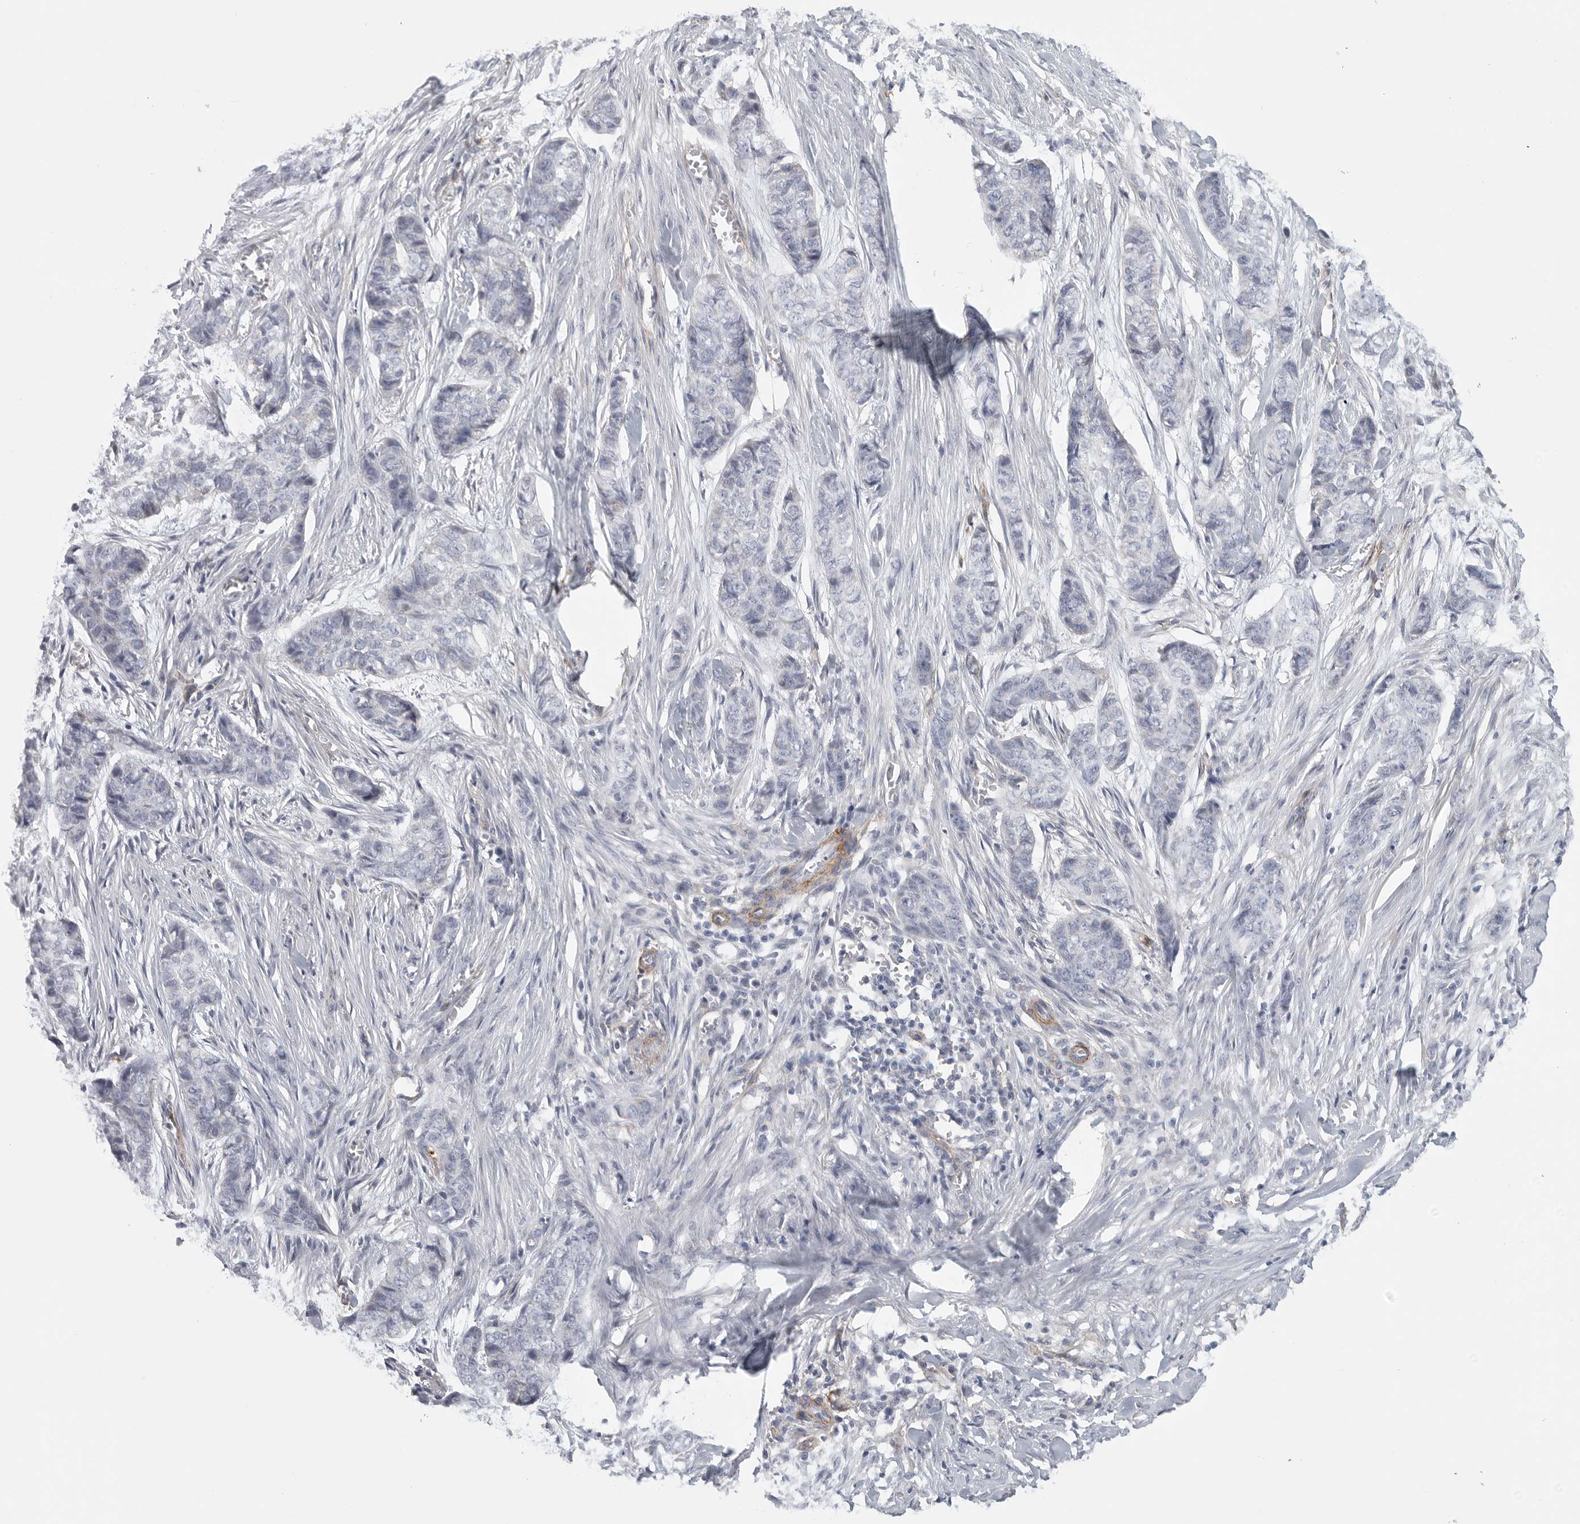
{"staining": {"intensity": "negative", "quantity": "none", "location": "none"}, "tissue": "skin cancer", "cell_type": "Tumor cells", "image_type": "cancer", "snomed": [{"axis": "morphology", "description": "Basal cell carcinoma"}, {"axis": "topography", "description": "Skin"}], "caption": "DAB immunohistochemical staining of basal cell carcinoma (skin) displays no significant positivity in tumor cells.", "gene": "TNR", "patient": {"sex": "female", "age": 64}}